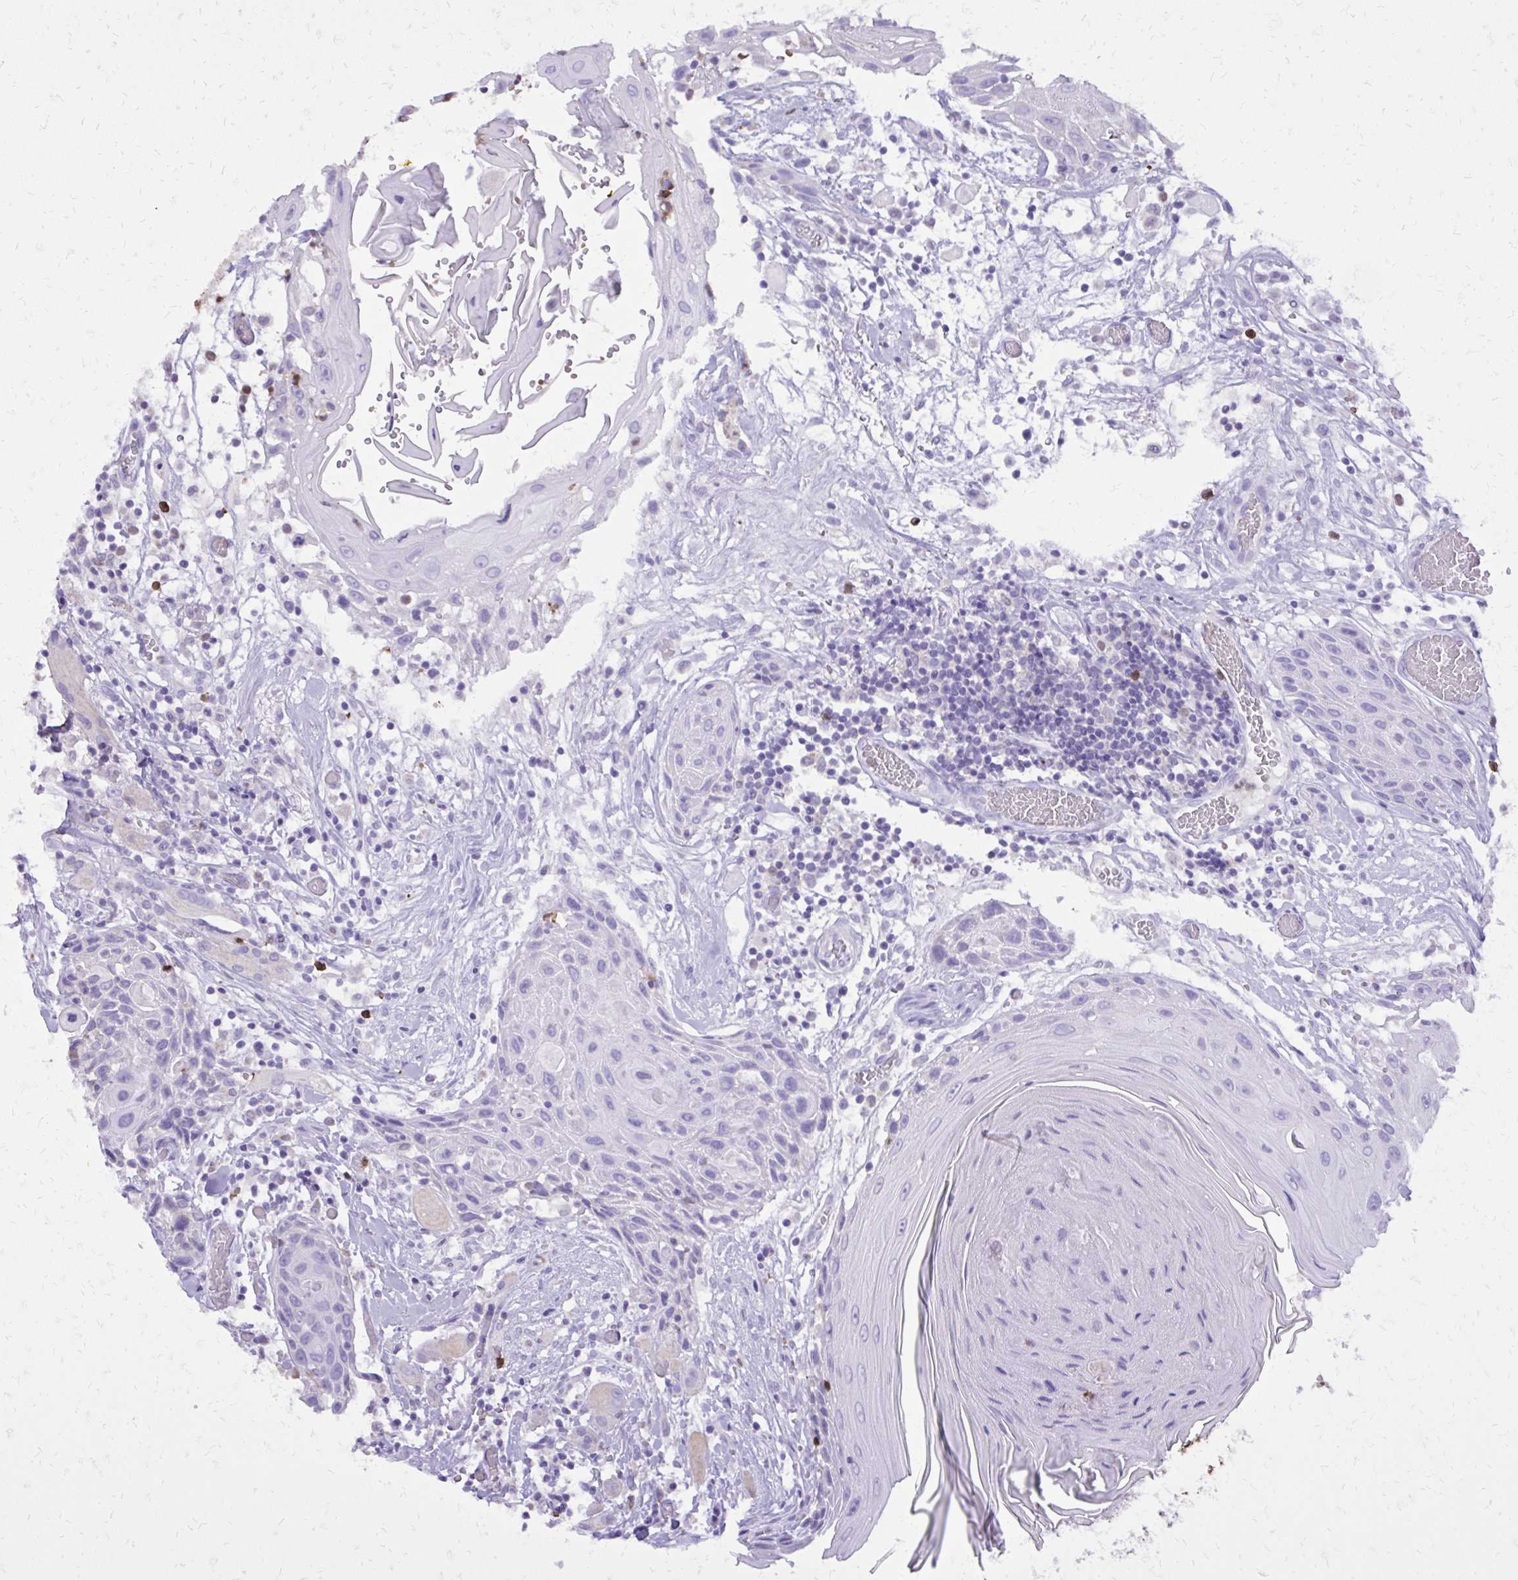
{"staining": {"intensity": "negative", "quantity": "none", "location": "none"}, "tissue": "head and neck cancer", "cell_type": "Tumor cells", "image_type": "cancer", "snomed": [{"axis": "morphology", "description": "Squamous cell carcinoma, NOS"}, {"axis": "topography", "description": "Oral tissue"}, {"axis": "topography", "description": "Head-Neck"}], "caption": "A micrograph of head and neck squamous cell carcinoma stained for a protein exhibits no brown staining in tumor cells.", "gene": "CAT", "patient": {"sex": "male", "age": 49}}